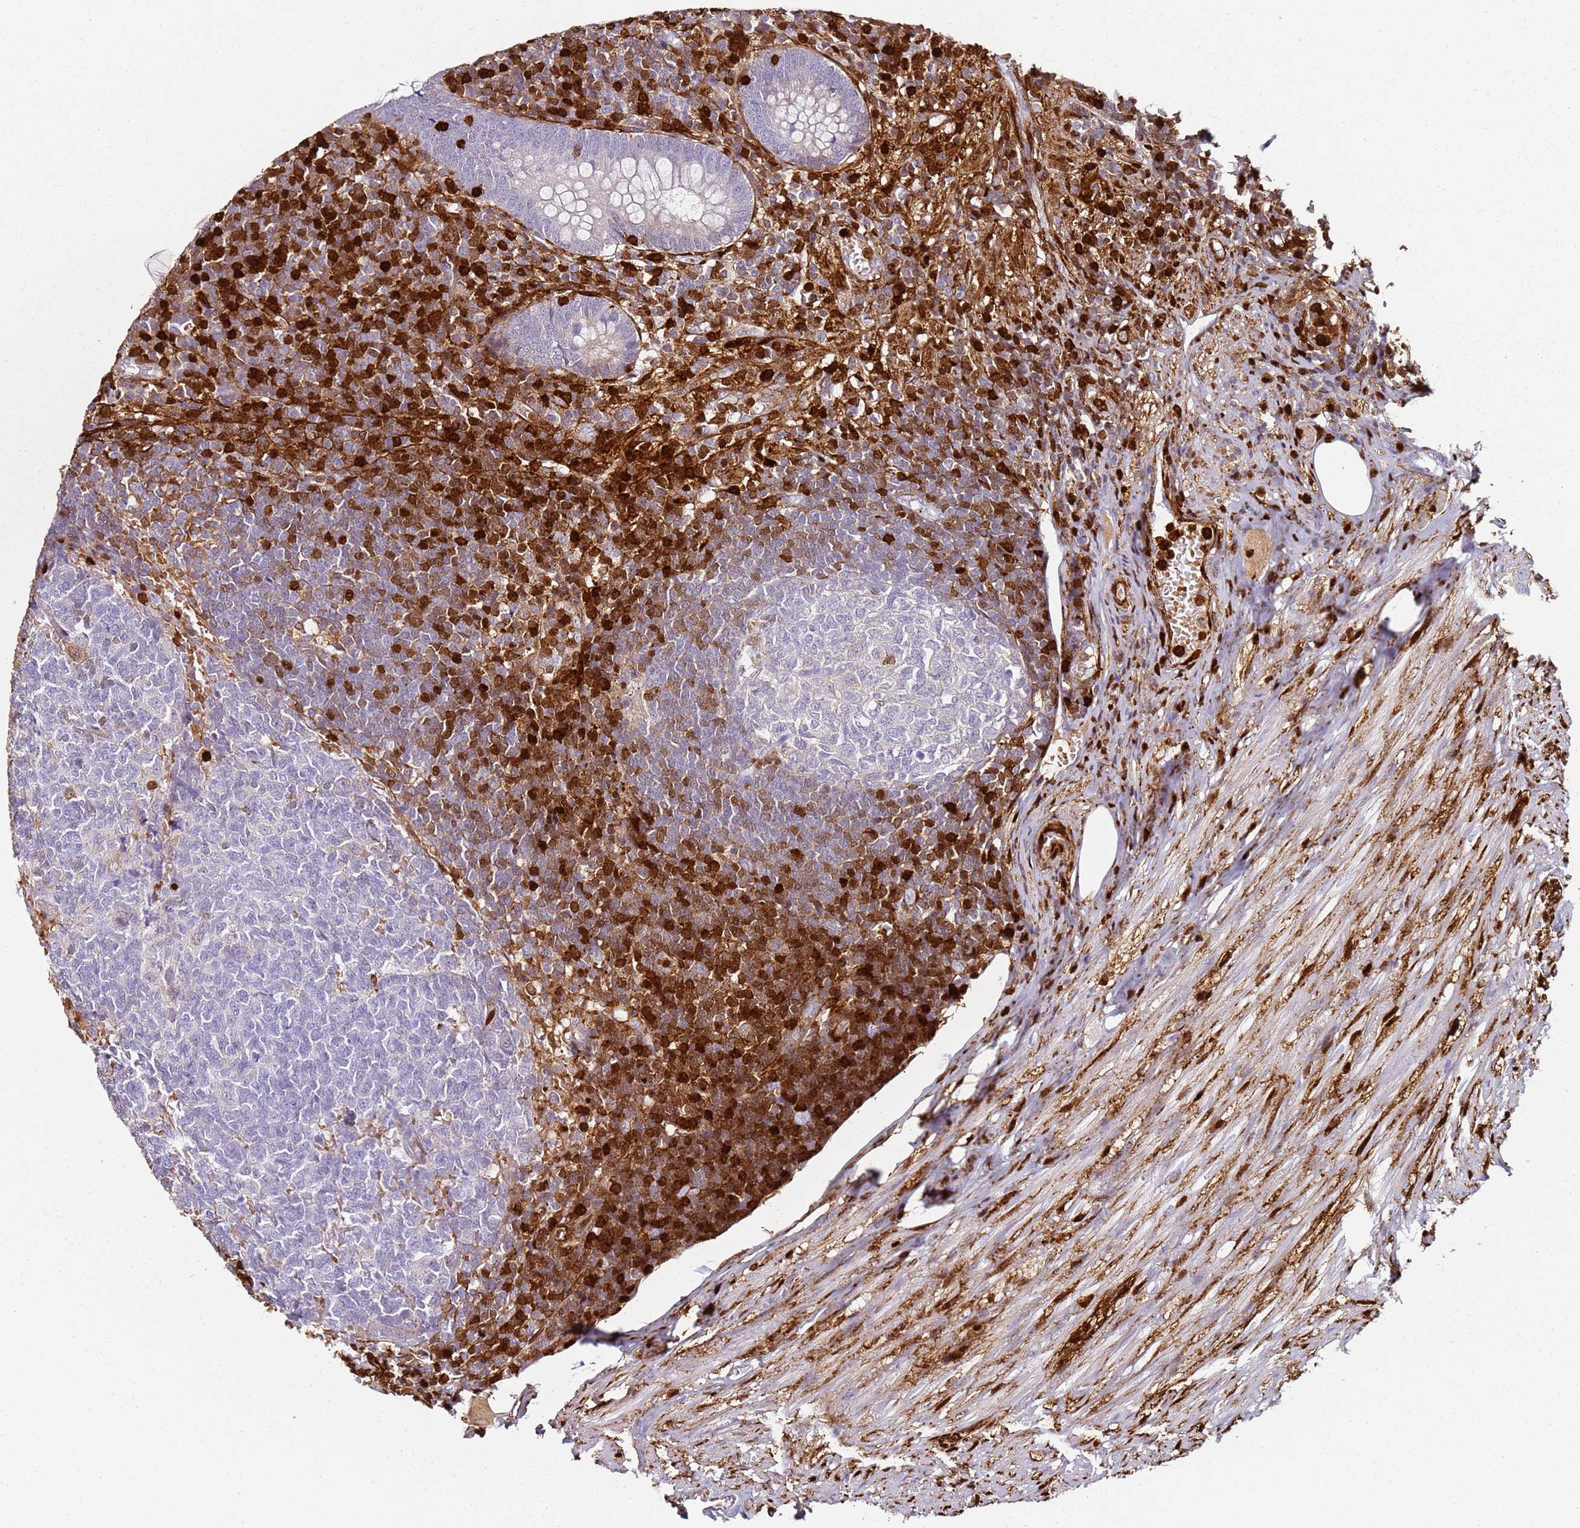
{"staining": {"intensity": "negative", "quantity": "none", "location": "none"}, "tissue": "appendix", "cell_type": "Glandular cells", "image_type": "normal", "snomed": [{"axis": "morphology", "description": "Normal tissue, NOS"}, {"axis": "topography", "description": "Appendix"}], "caption": "Appendix stained for a protein using immunohistochemistry reveals no positivity glandular cells.", "gene": "S100A4", "patient": {"sex": "male", "age": 83}}